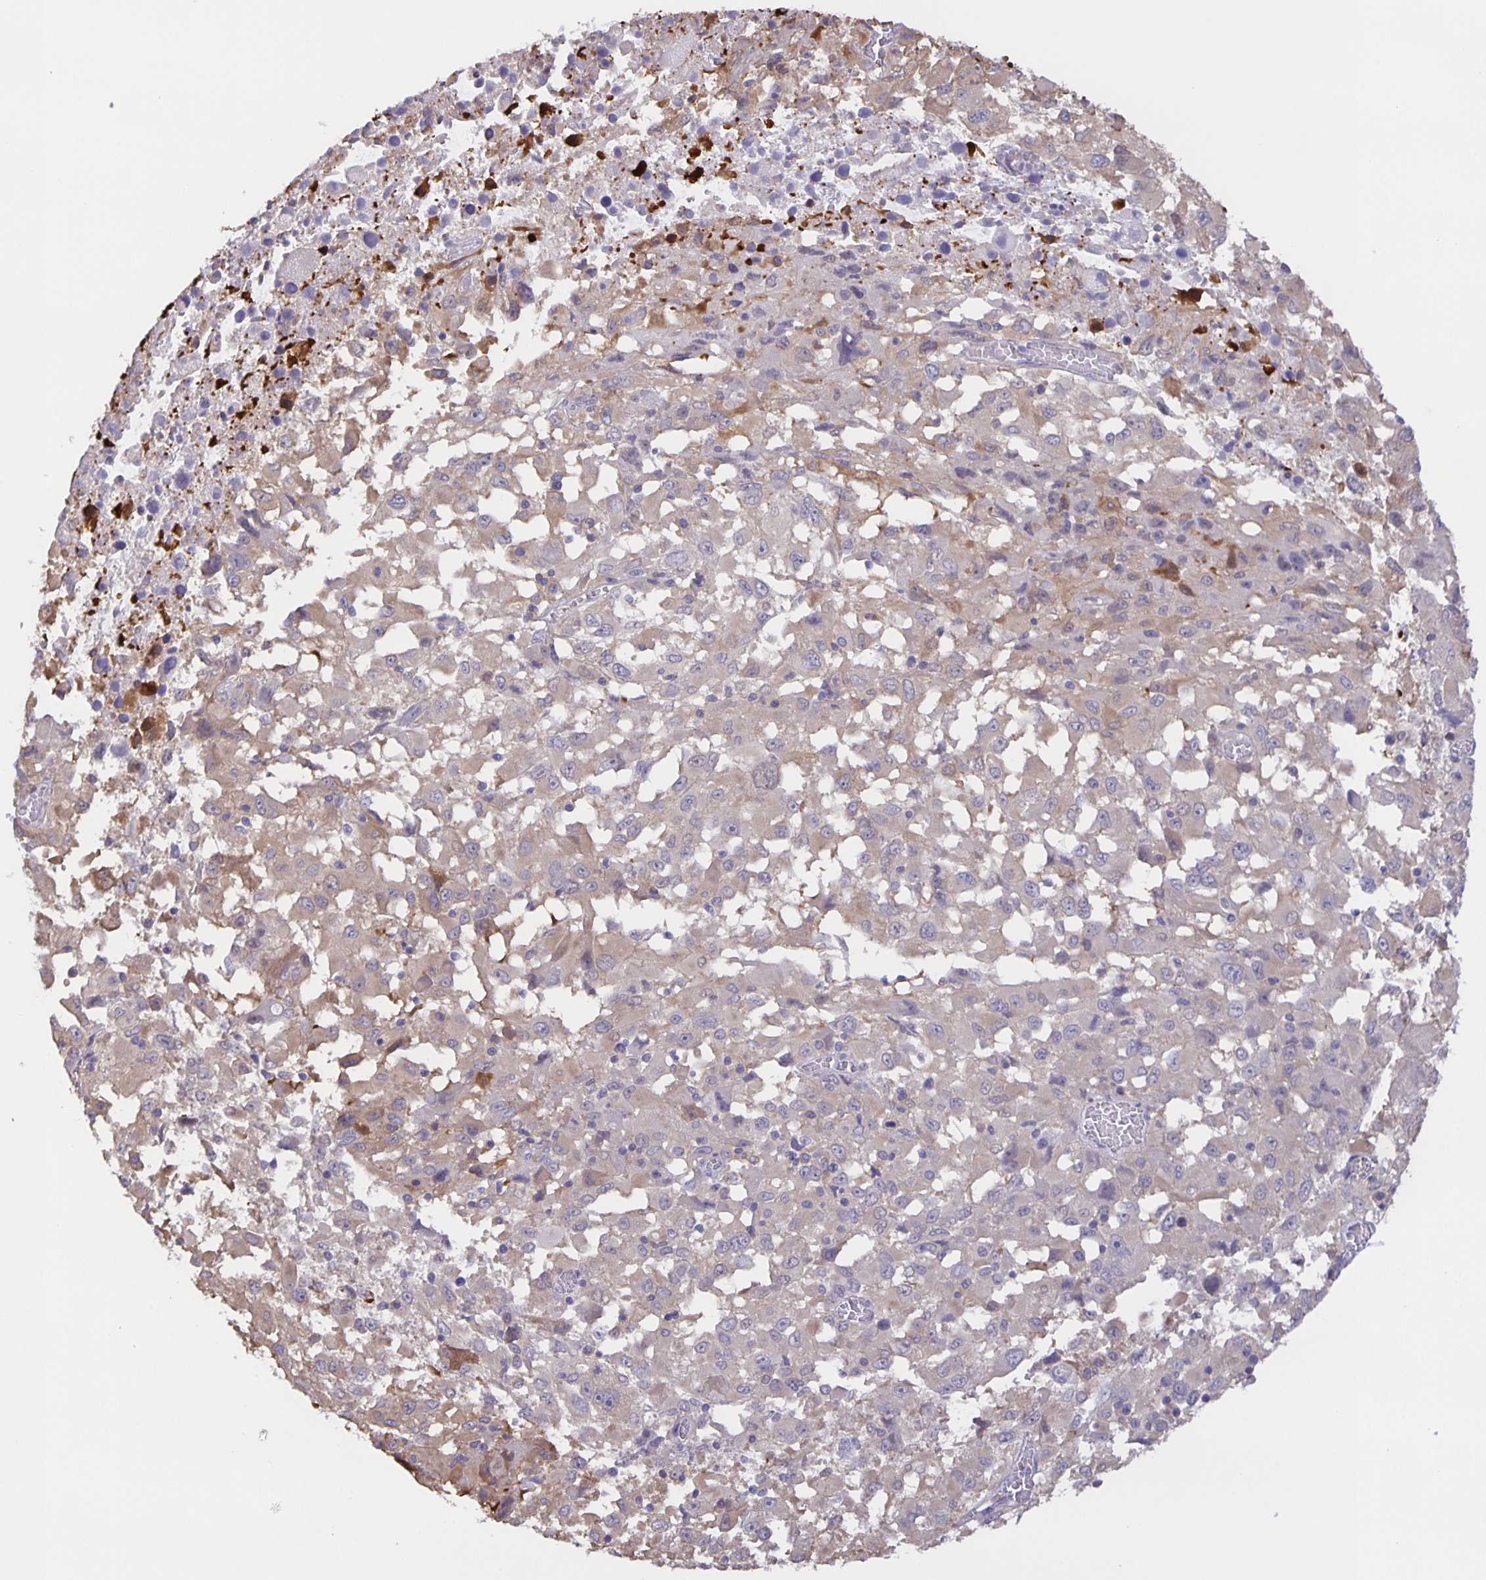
{"staining": {"intensity": "weak", "quantity": "25%-75%", "location": "cytoplasmic/membranous"}, "tissue": "melanoma", "cell_type": "Tumor cells", "image_type": "cancer", "snomed": [{"axis": "morphology", "description": "Malignant melanoma, Metastatic site"}, {"axis": "topography", "description": "Soft tissue"}], "caption": "Weak cytoplasmic/membranous protein expression is identified in about 25%-75% of tumor cells in melanoma.", "gene": "MARCHF6", "patient": {"sex": "male", "age": 50}}